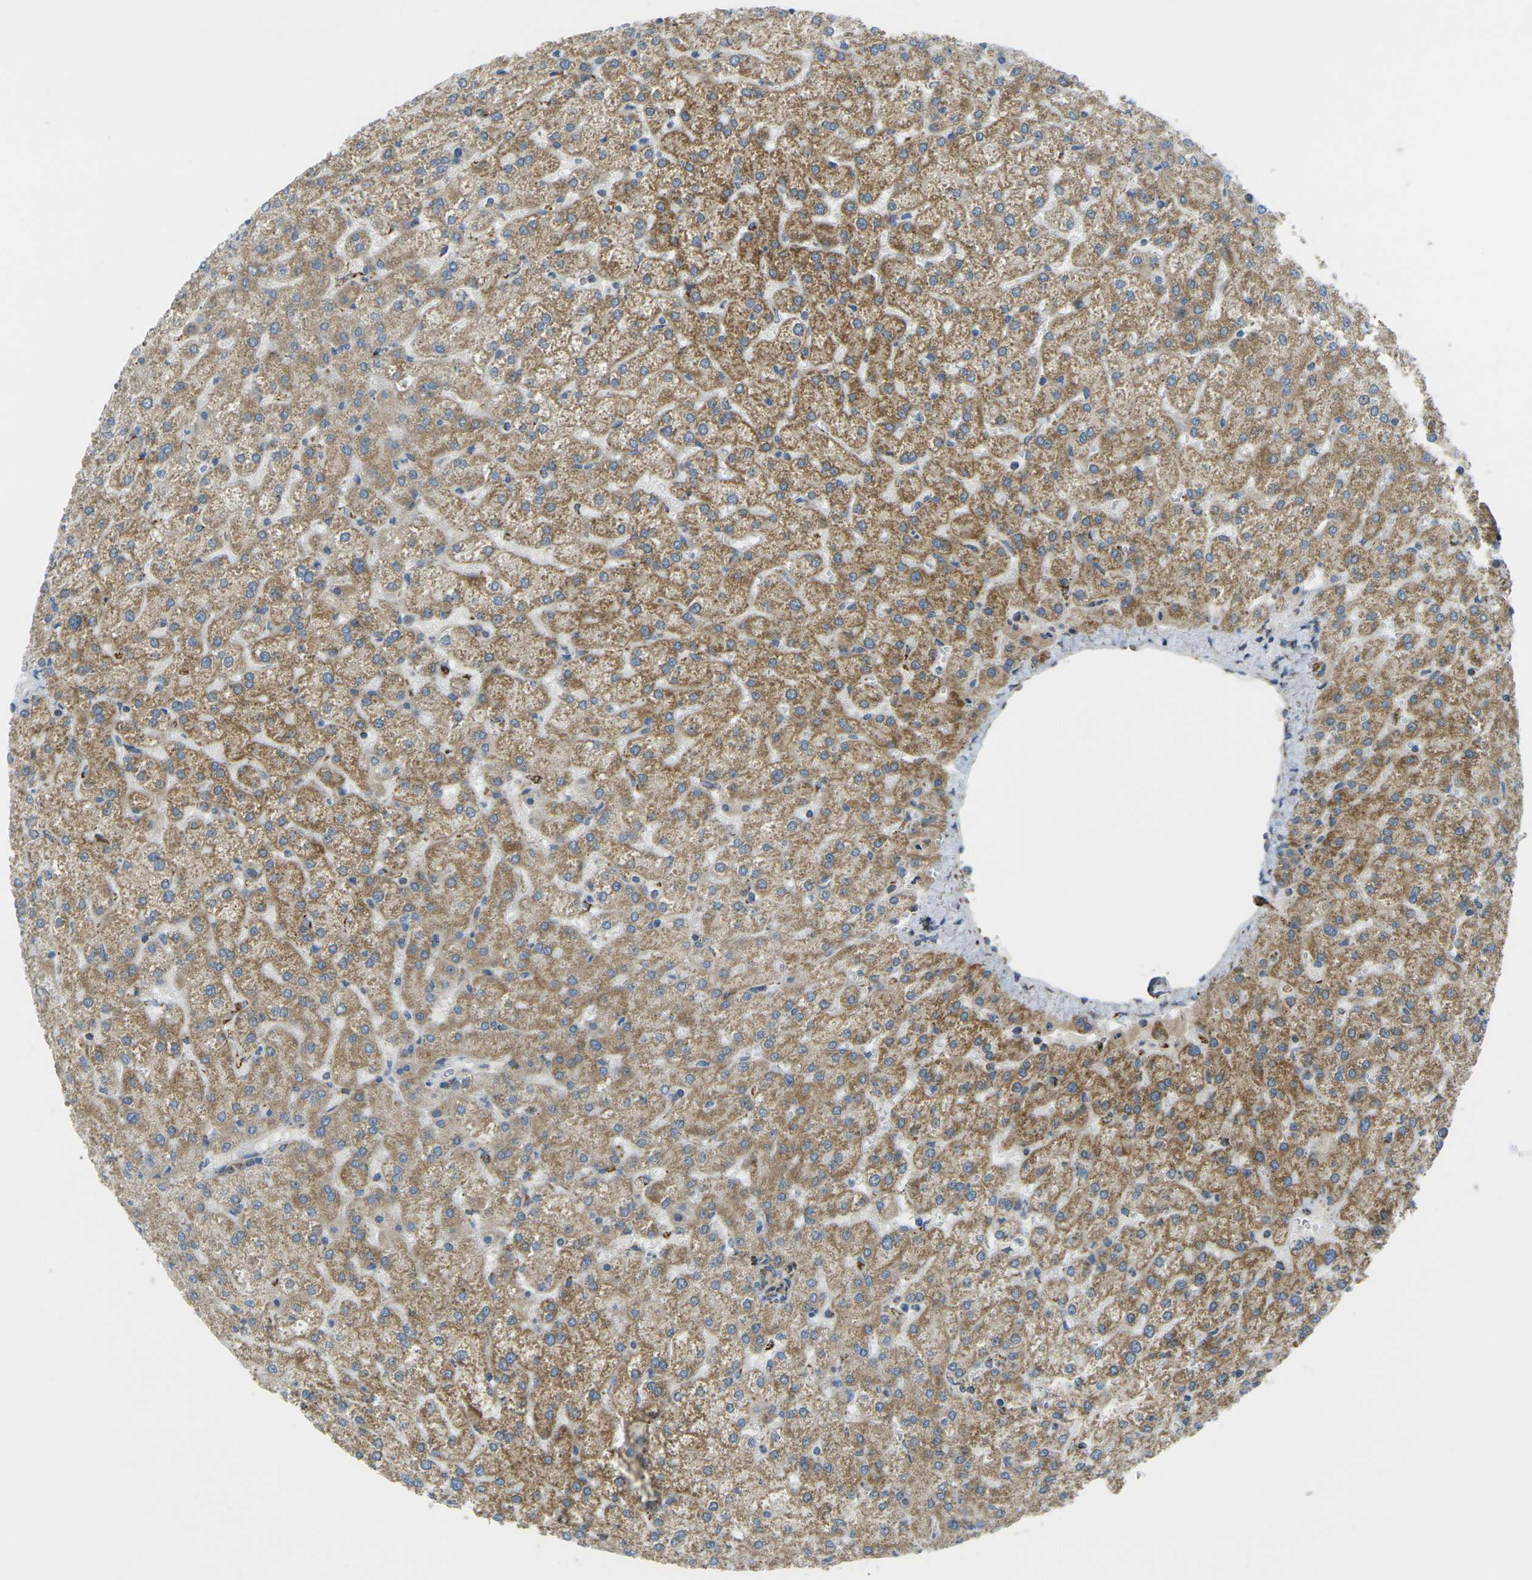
{"staining": {"intensity": "moderate", "quantity": ">75%", "location": "cytoplasmic/membranous"}, "tissue": "liver", "cell_type": "Cholangiocytes", "image_type": "normal", "snomed": [{"axis": "morphology", "description": "Normal tissue, NOS"}, {"axis": "topography", "description": "Liver"}], "caption": "Moderate cytoplasmic/membranous staining for a protein is present in approximately >75% of cholangiocytes of normal liver using IHC.", "gene": "CYB5R1", "patient": {"sex": "female", "age": 32}}